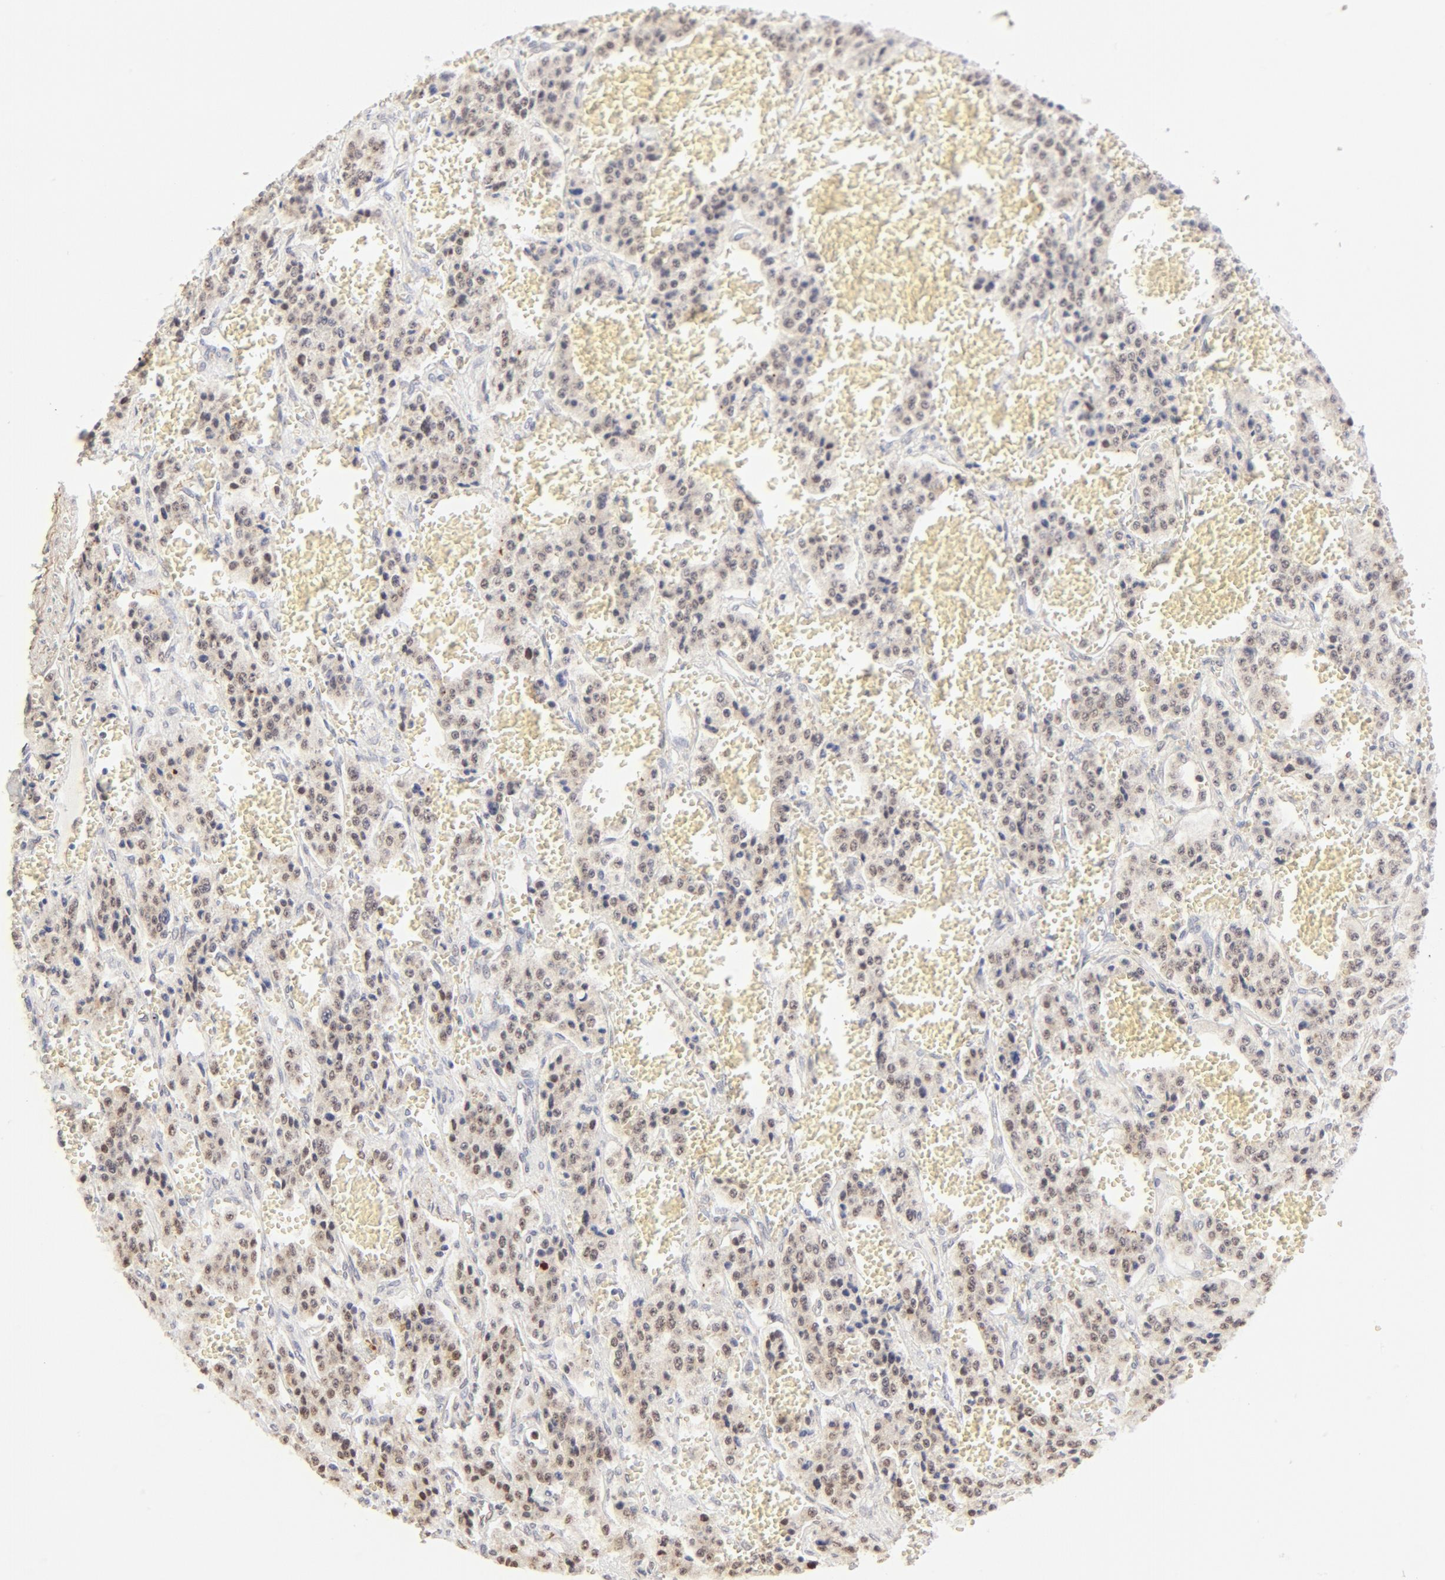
{"staining": {"intensity": "weak", "quantity": "25%-75%", "location": "cytoplasmic/membranous,nuclear"}, "tissue": "carcinoid", "cell_type": "Tumor cells", "image_type": "cancer", "snomed": [{"axis": "morphology", "description": "Carcinoid, malignant, NOS"}, {"axis": "topography", "description": "Small intestine"}], "caption": "About 25%-75% of tumor cells in carcinoid (malignant) reveal weak cytoplasmic/membranous and nuclear protein expression as visualized by brown immunohistochemical staining.", "gene": "PBX1", "patient": {"sex": "male", "age": 52}}